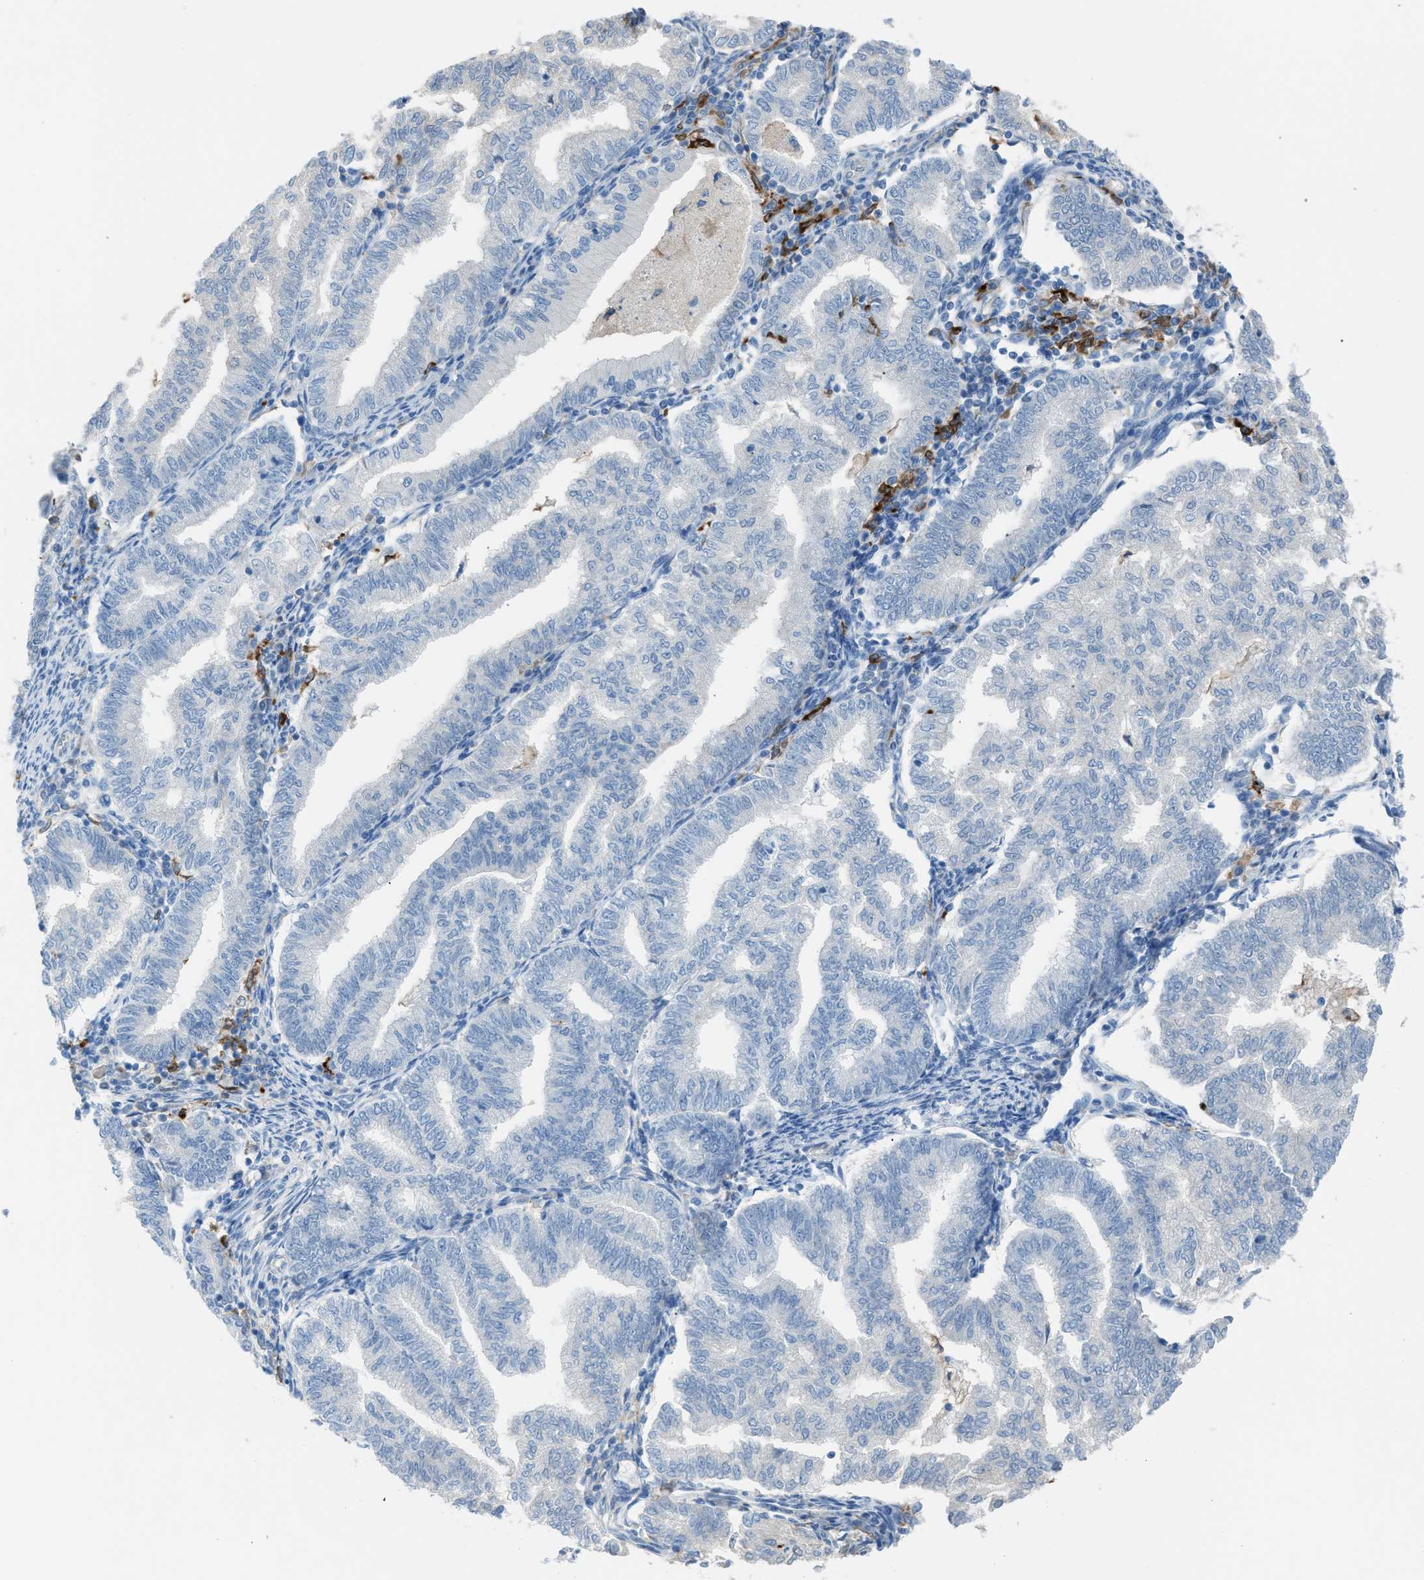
{"staining": {"intensity": "negative", "quantity": "none", "location": "none"}, "tissue": "endometrial cancer", "cell_type": "Tumor cells", "image_type": "cancer", "snomed": [{"axis": "morphology", "description": "Polyp, NOS"}, {"axis": "morphology", "description": "Adenocarcinoma, NOS"}, {"axis": "morphology", "description": "Adenoma, NOS"}, {"axis": "topography", "description": "Endometrium"}], "caption": "Endometrial adenoma was stained to show a protein in brown. There is no significant staining in tumor cells.", "gene": "CLEC10A", "patient": {"sex": "female", "age": 79}}